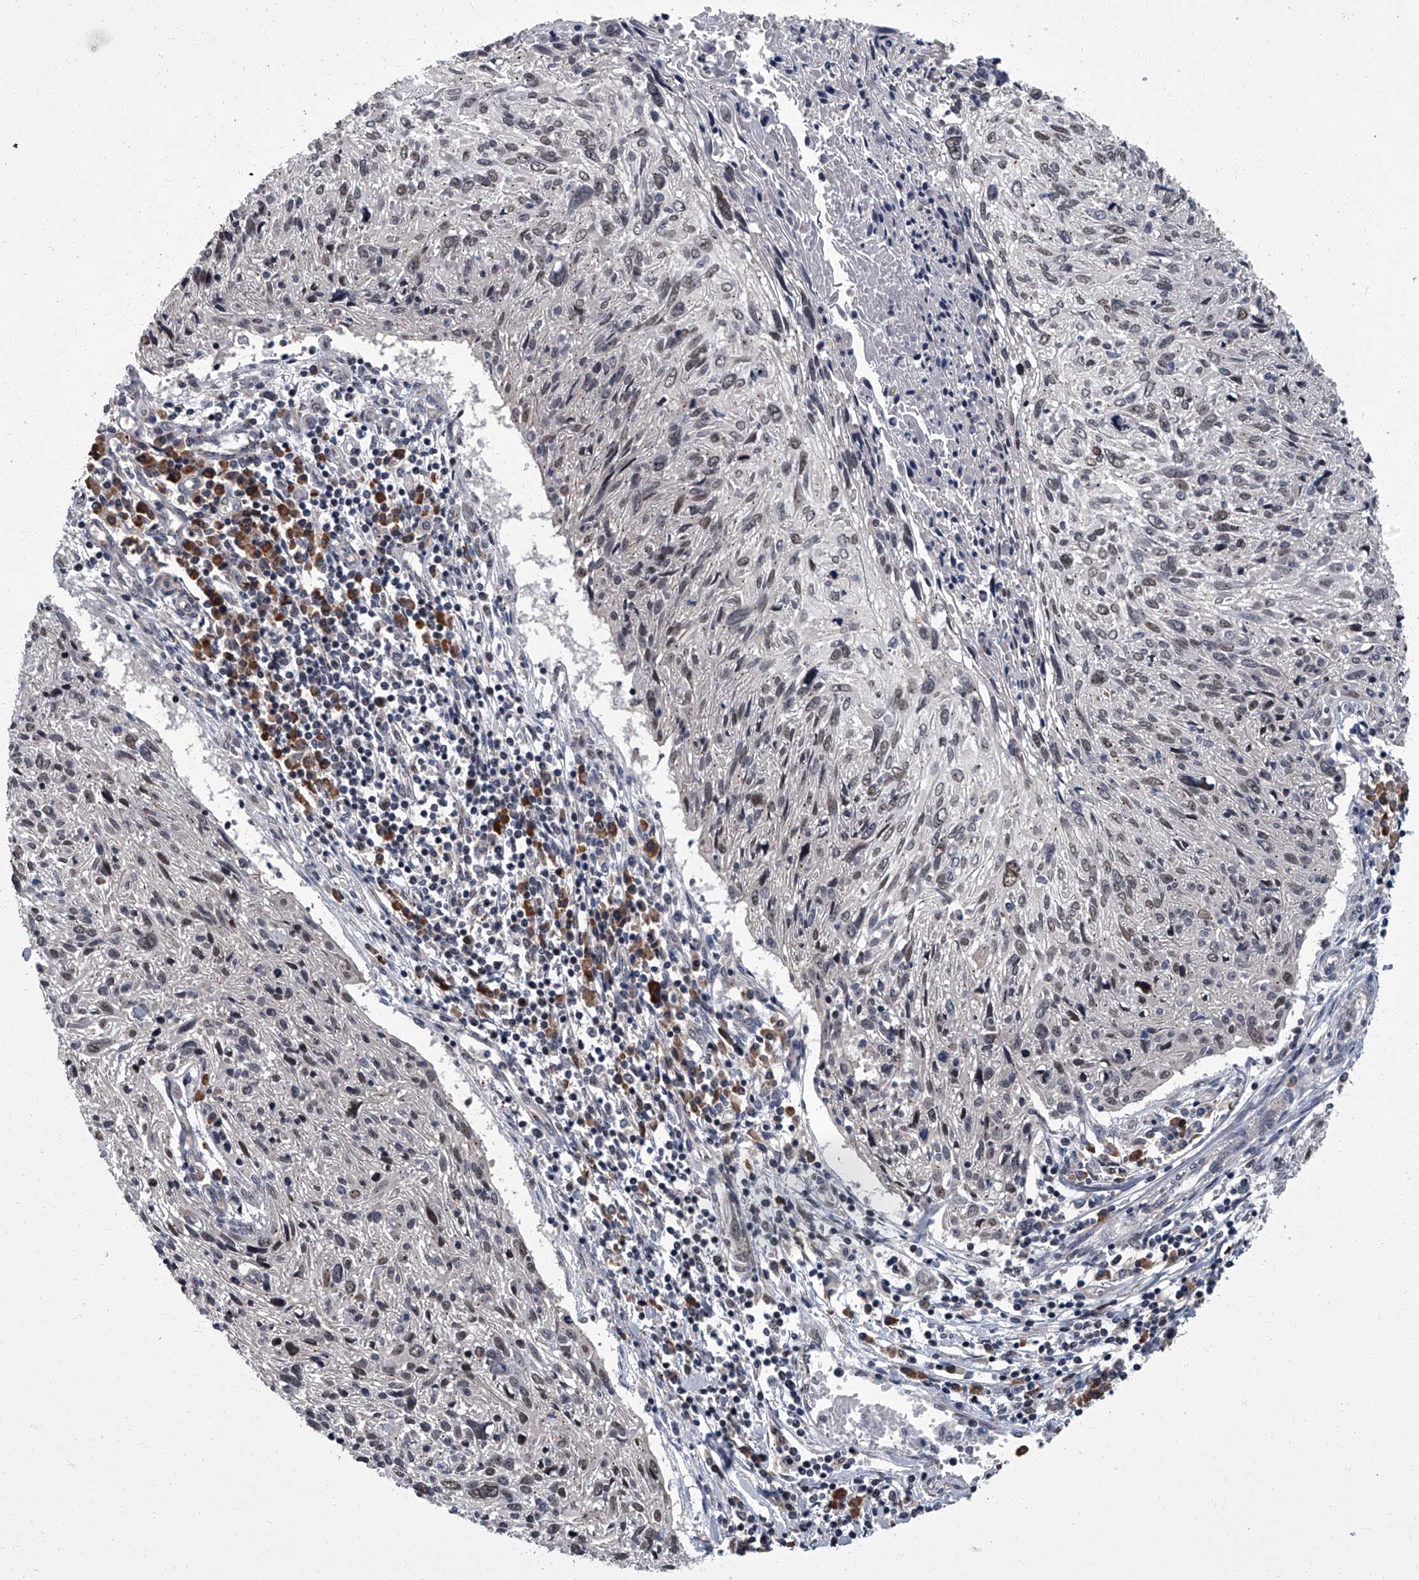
{"staining": {"intensity": "weak", "quantity": "25%-75%", "location": "nuclear"}, "tissue": "cervical cancer", "cell_type": "Tumor cells", "image_type": "cancer", "snomed": [{"axis": "morphology", "description": "Squamous cell carcinoma, NOS"}, {"axis": "topography", "description": "Cervix"}], "caption": "Cervical squamous cell carcinoma stained with IHC reveals weak nuclear staining in about 25%-75% of tumor cells.", "gene": "ZNF274", "patient": {"sex": "female", "age": 51}}